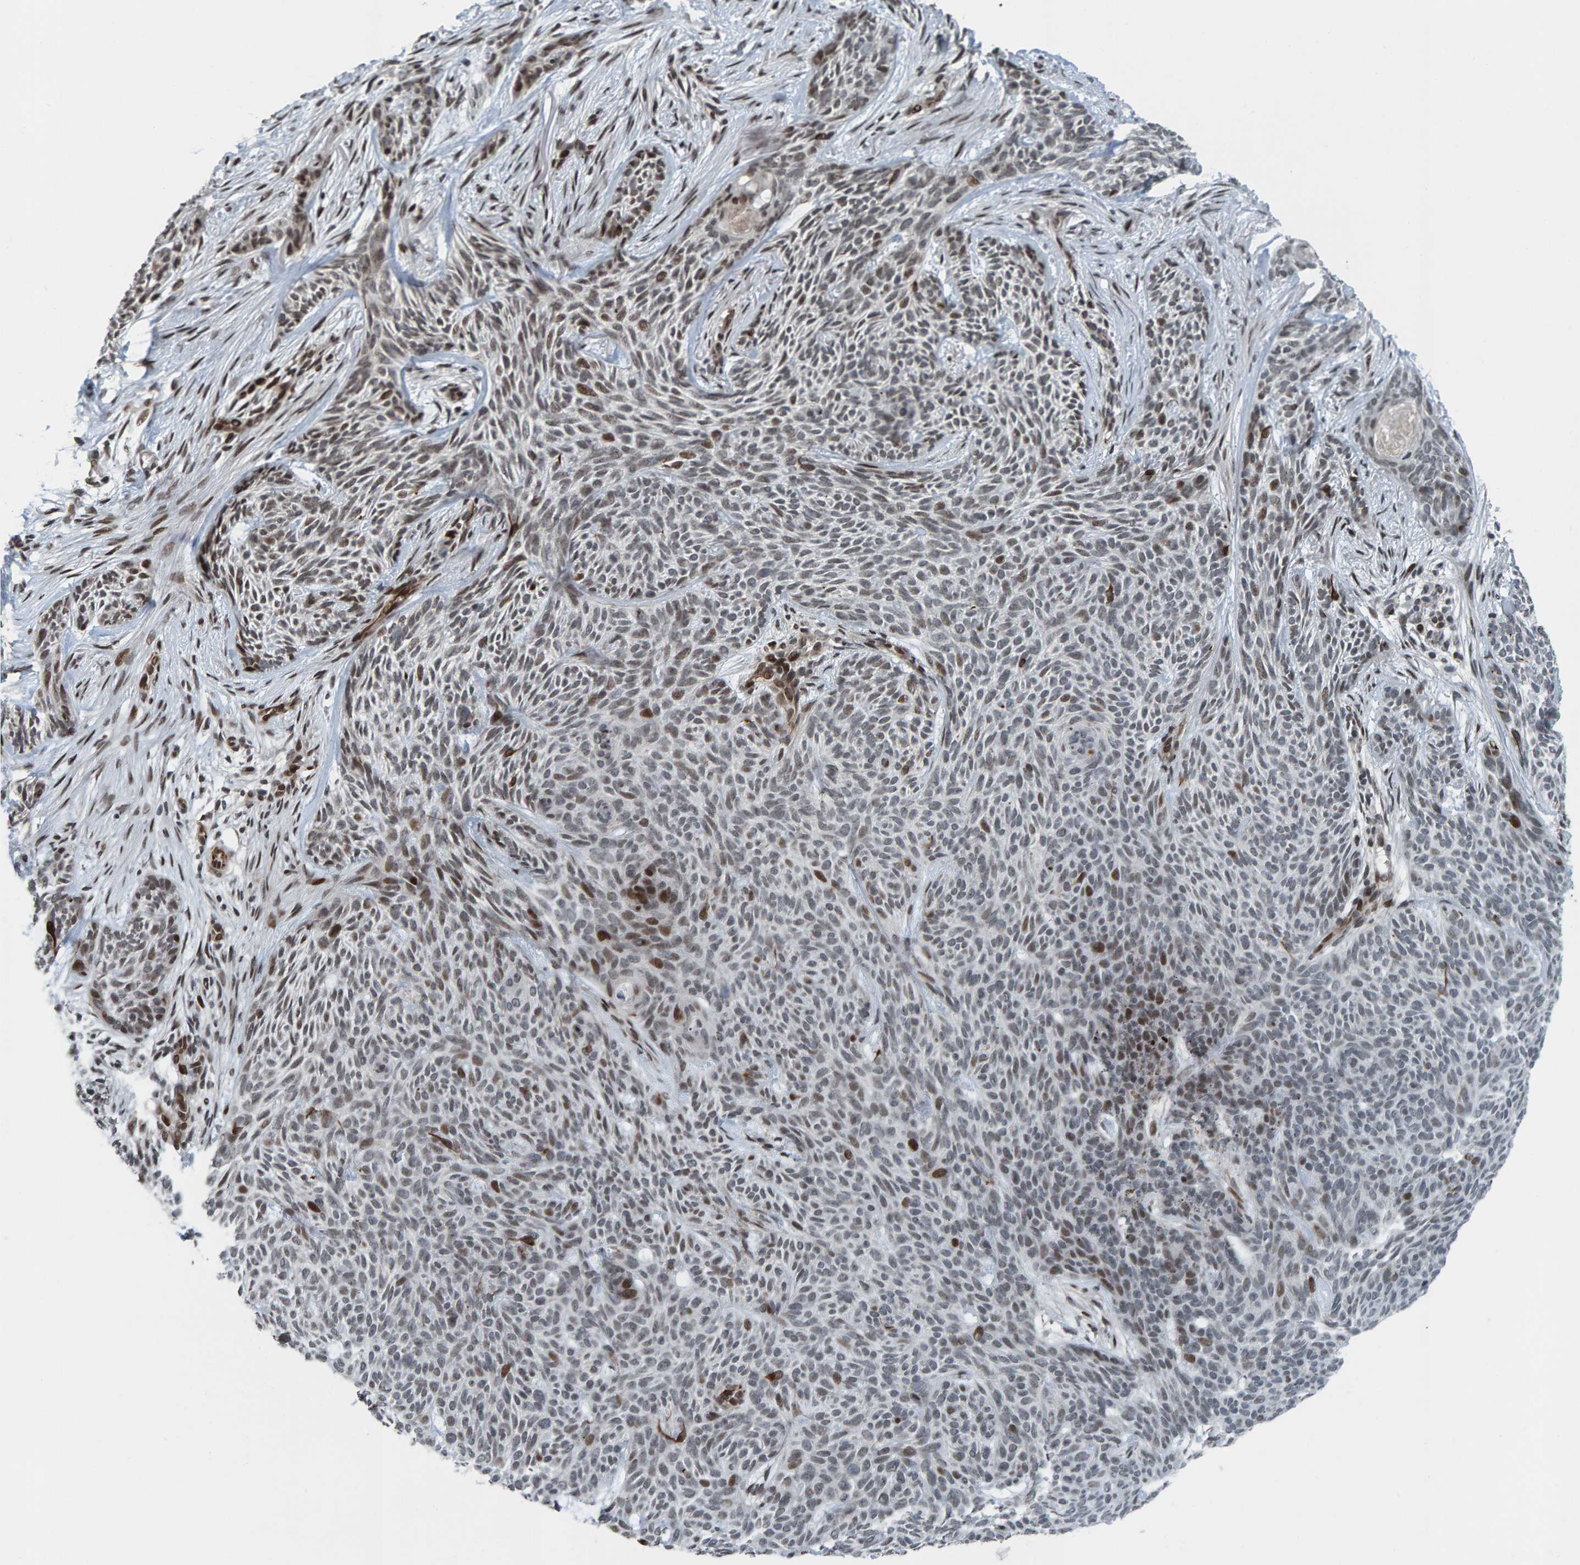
{"staining": {"intensity": "moderate", "quantity": "<25%", "location": "nuclear"}, "tissue": "skin cancer", "cell_type": "Tumor cells", "image_type": "cancer", "snomed": [{"axis": "morphology", "description": "Basal cell carcinoma"}, {"axis": "topography", "description": "Skin"}], "caption": "This micrograph displays immunohistochemistry (IHC) staining of human skin cancer, with low moderate nuclear positivity in about <25% of tumor cells.", "gene": "ZNF366", "patient": {"sex": "female", "age": 59}}